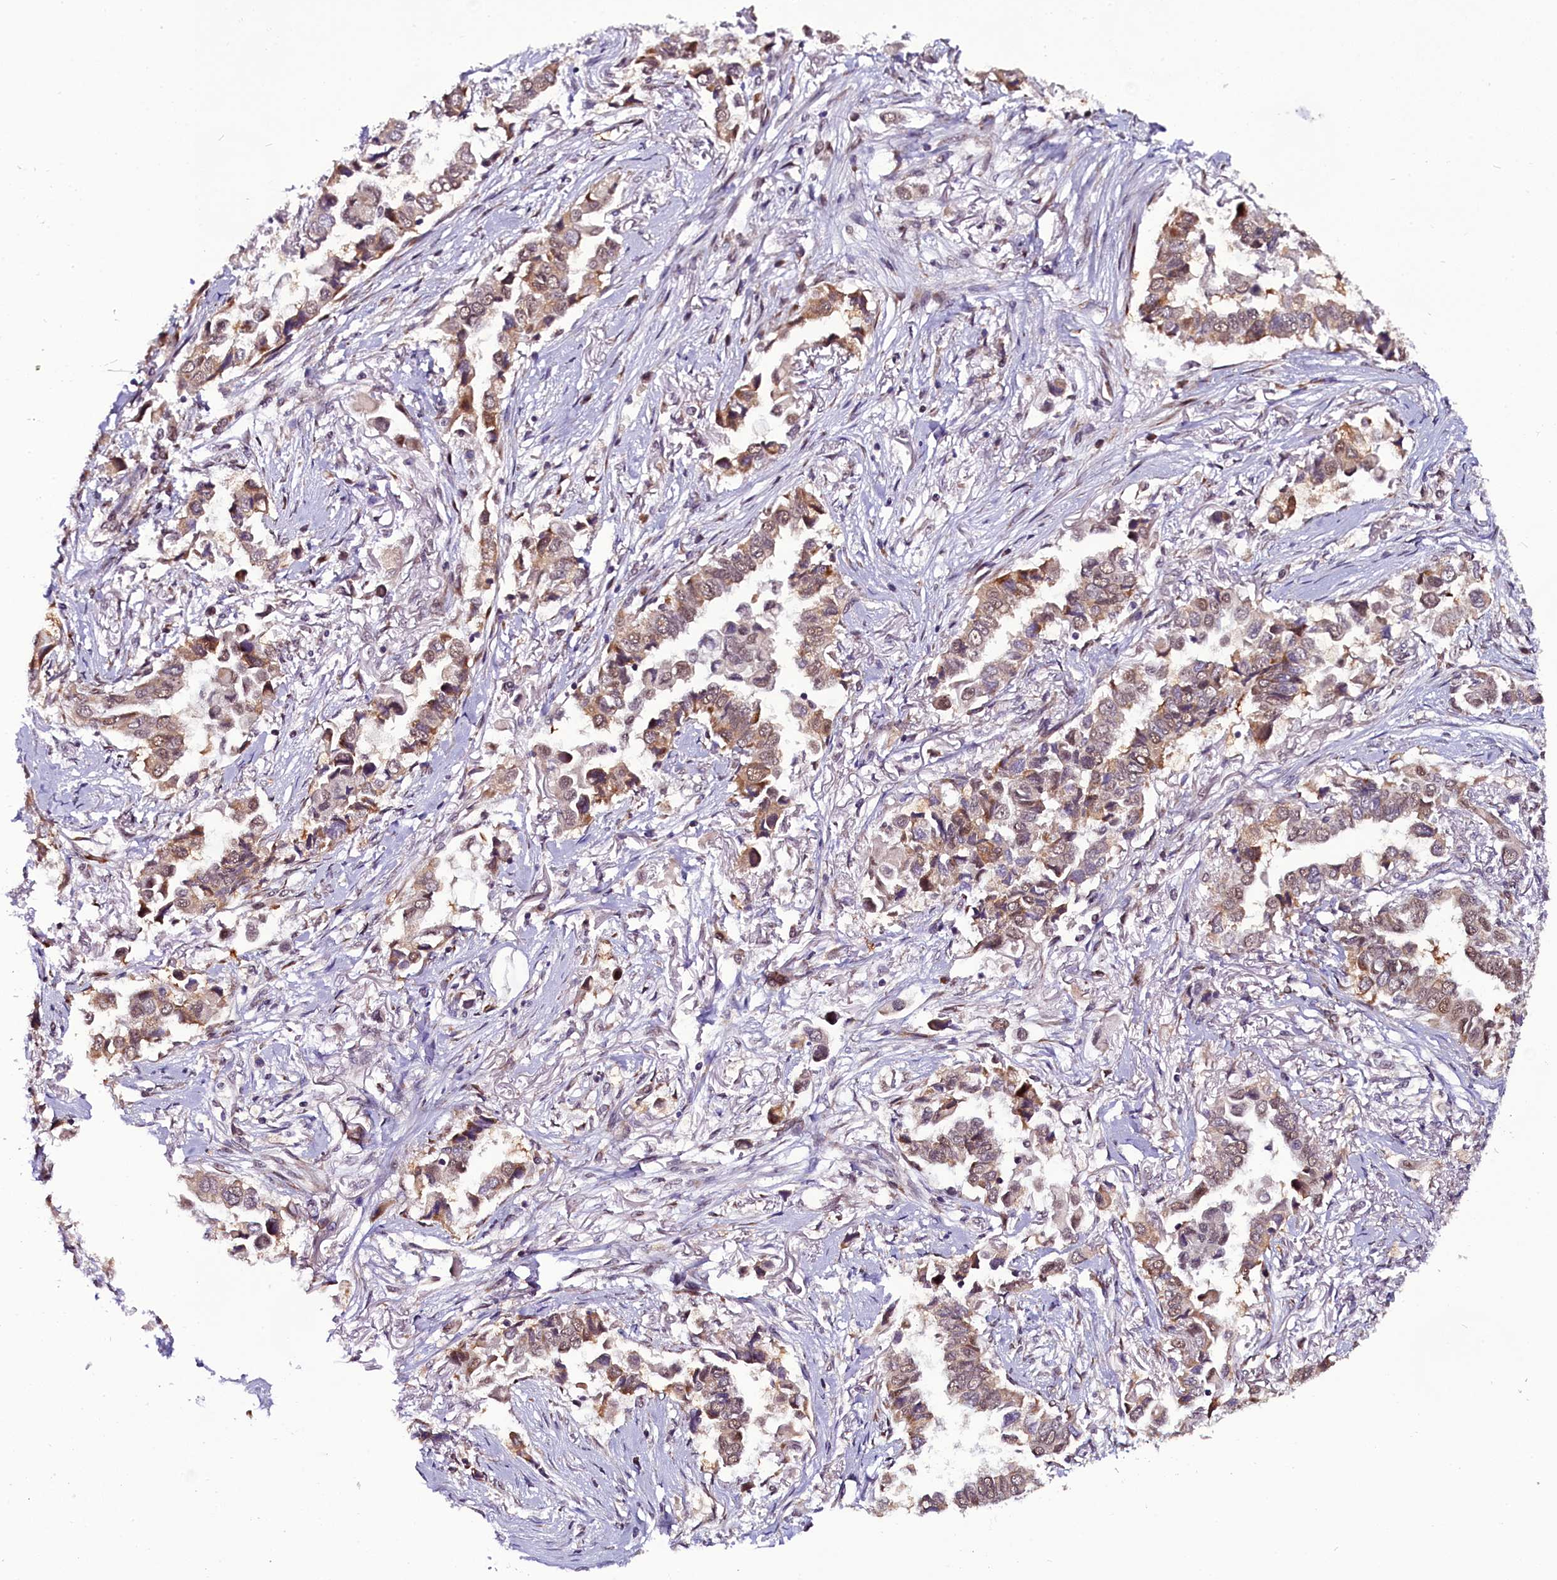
{"staining": {"intensity": "weak", "quantity": ">75%", "location": "cytoplasmic/membranous,nuclear"}, "tissue": "lung cancer", "cell_type": "Tumor cells", "image_type": "cancer", "snomed": [{"axis": "morphology", "description": "Adenocarcinoma, NOS"}, {"axis": "topography", "description": "Lung"}], "caption": "Immunohistochemical staining of human adenocarcinoma (lung) exhibits low levels of weak cytoplasmic/membranous and nuclear protein staining in about >75% of tumor cells.", "gene": "RPUSD2", "patient": {"sex": "female", "age": 76}}